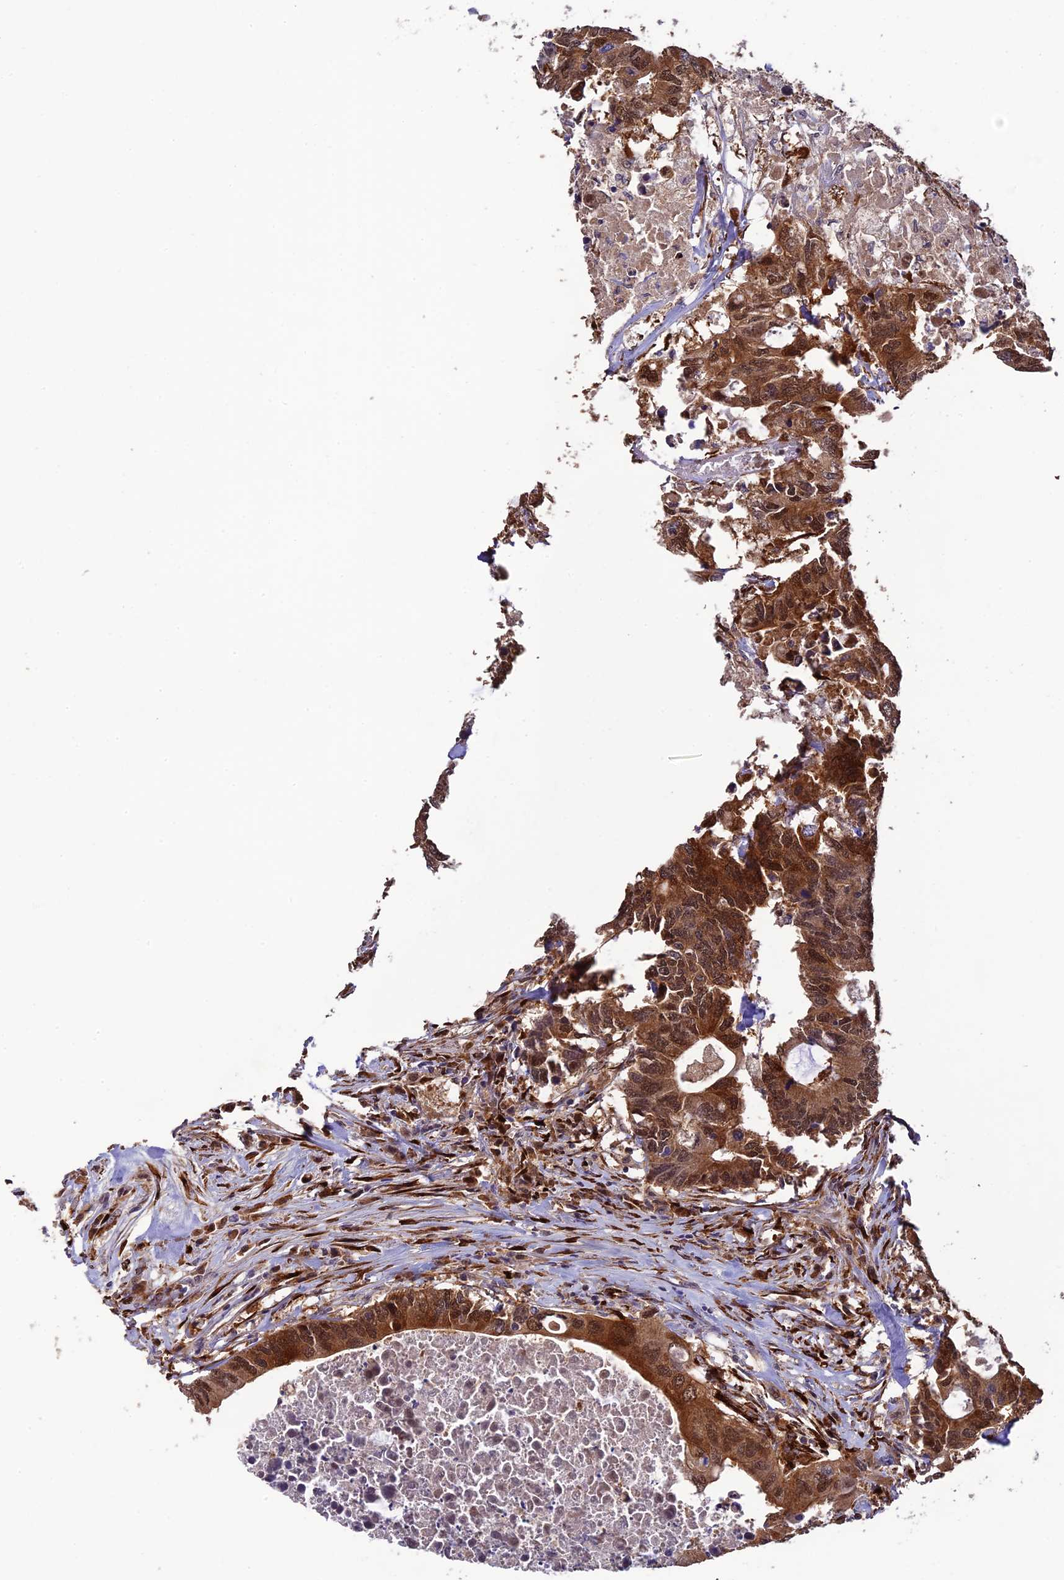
{"staining": {"intensity": "moderate", "quantity": ">75%", "location": "cytoplasmic/membranous,nuclear"}, "tissue": "colorectal cancer", "cell_type": "Tumor cells", "image_type": "cancer", "snomed": [{"axis": "morphology", "description": "Adenocarcinoma, NOS"}, {"axis": "topography", "description": "Colon"}], "caption": "This image exhibits colorectal adenocarcinoma stained with IHC to label a protein in brown. The cytoplasmic/membranous and nuclear of tumor cells show moderate positivity for the protein. Nuclei are counter-stained blue.", "gene": "P3H3", "patient": {"sex": "male", "age": 71}}